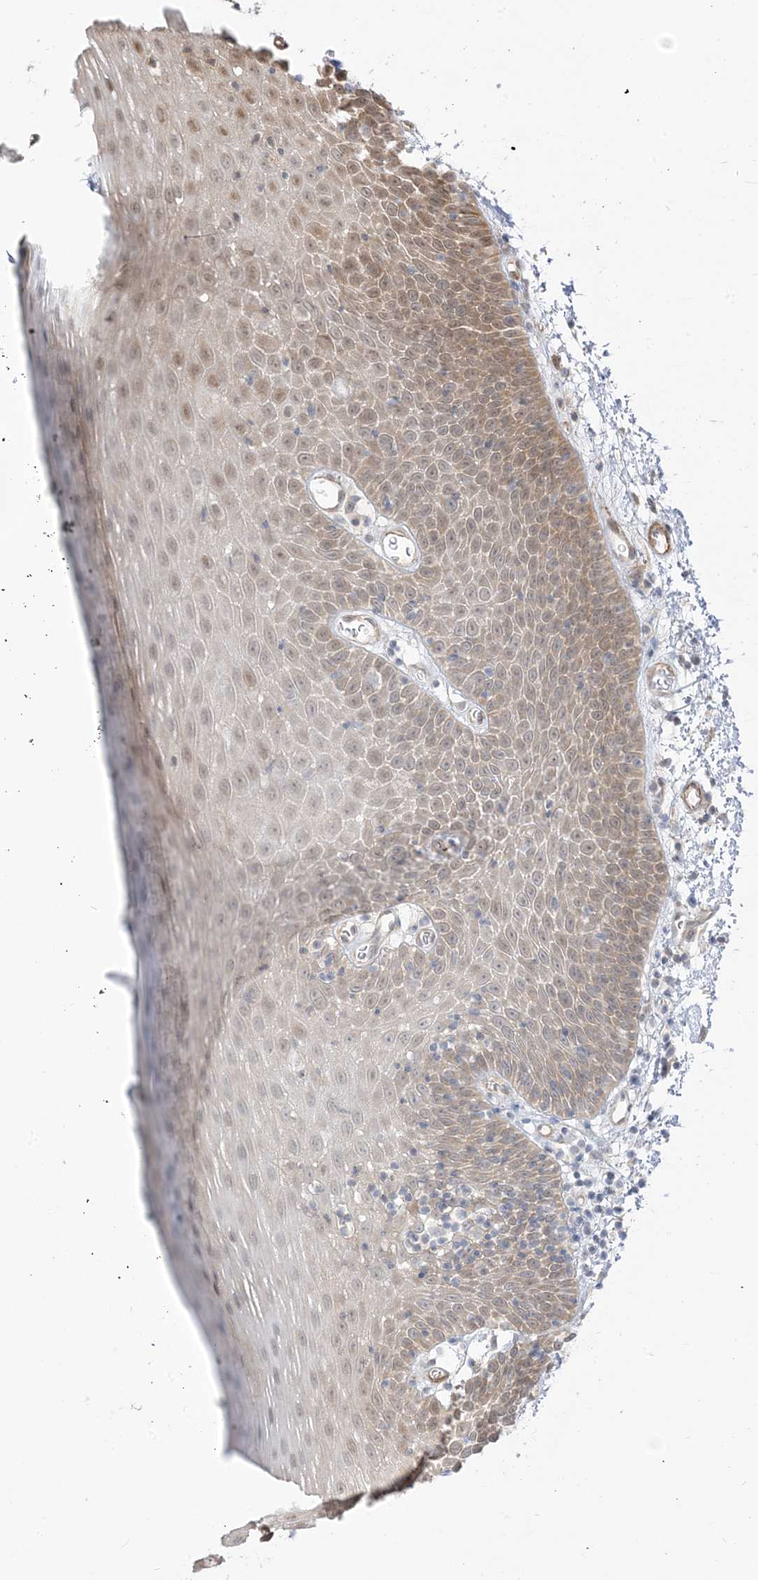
{"staining": {"intensity": "moderate", "quantity": "25%-75%", "location": "cytoplasmic/membranous,nuclear"}, "tissue": "oral mucosa", "cell_type": "Squamous epithelial cells", "image_type": "normal", "snomed": [{"axis": "morphology", "description": "Normal tissue, NOS"}, {"axis": "topography", "description": "Oral tissue"}], "caption": "Approximately 25%-75% of squamous epithelial cells in unremarkable oral mucosa demonstrate moderate cytoplasmic/membranous,nuclear protein staining as visualized by brown immunohistochemical staining.", "gene": "TBCC", "patient": {"sex": "male", "age": 74}}